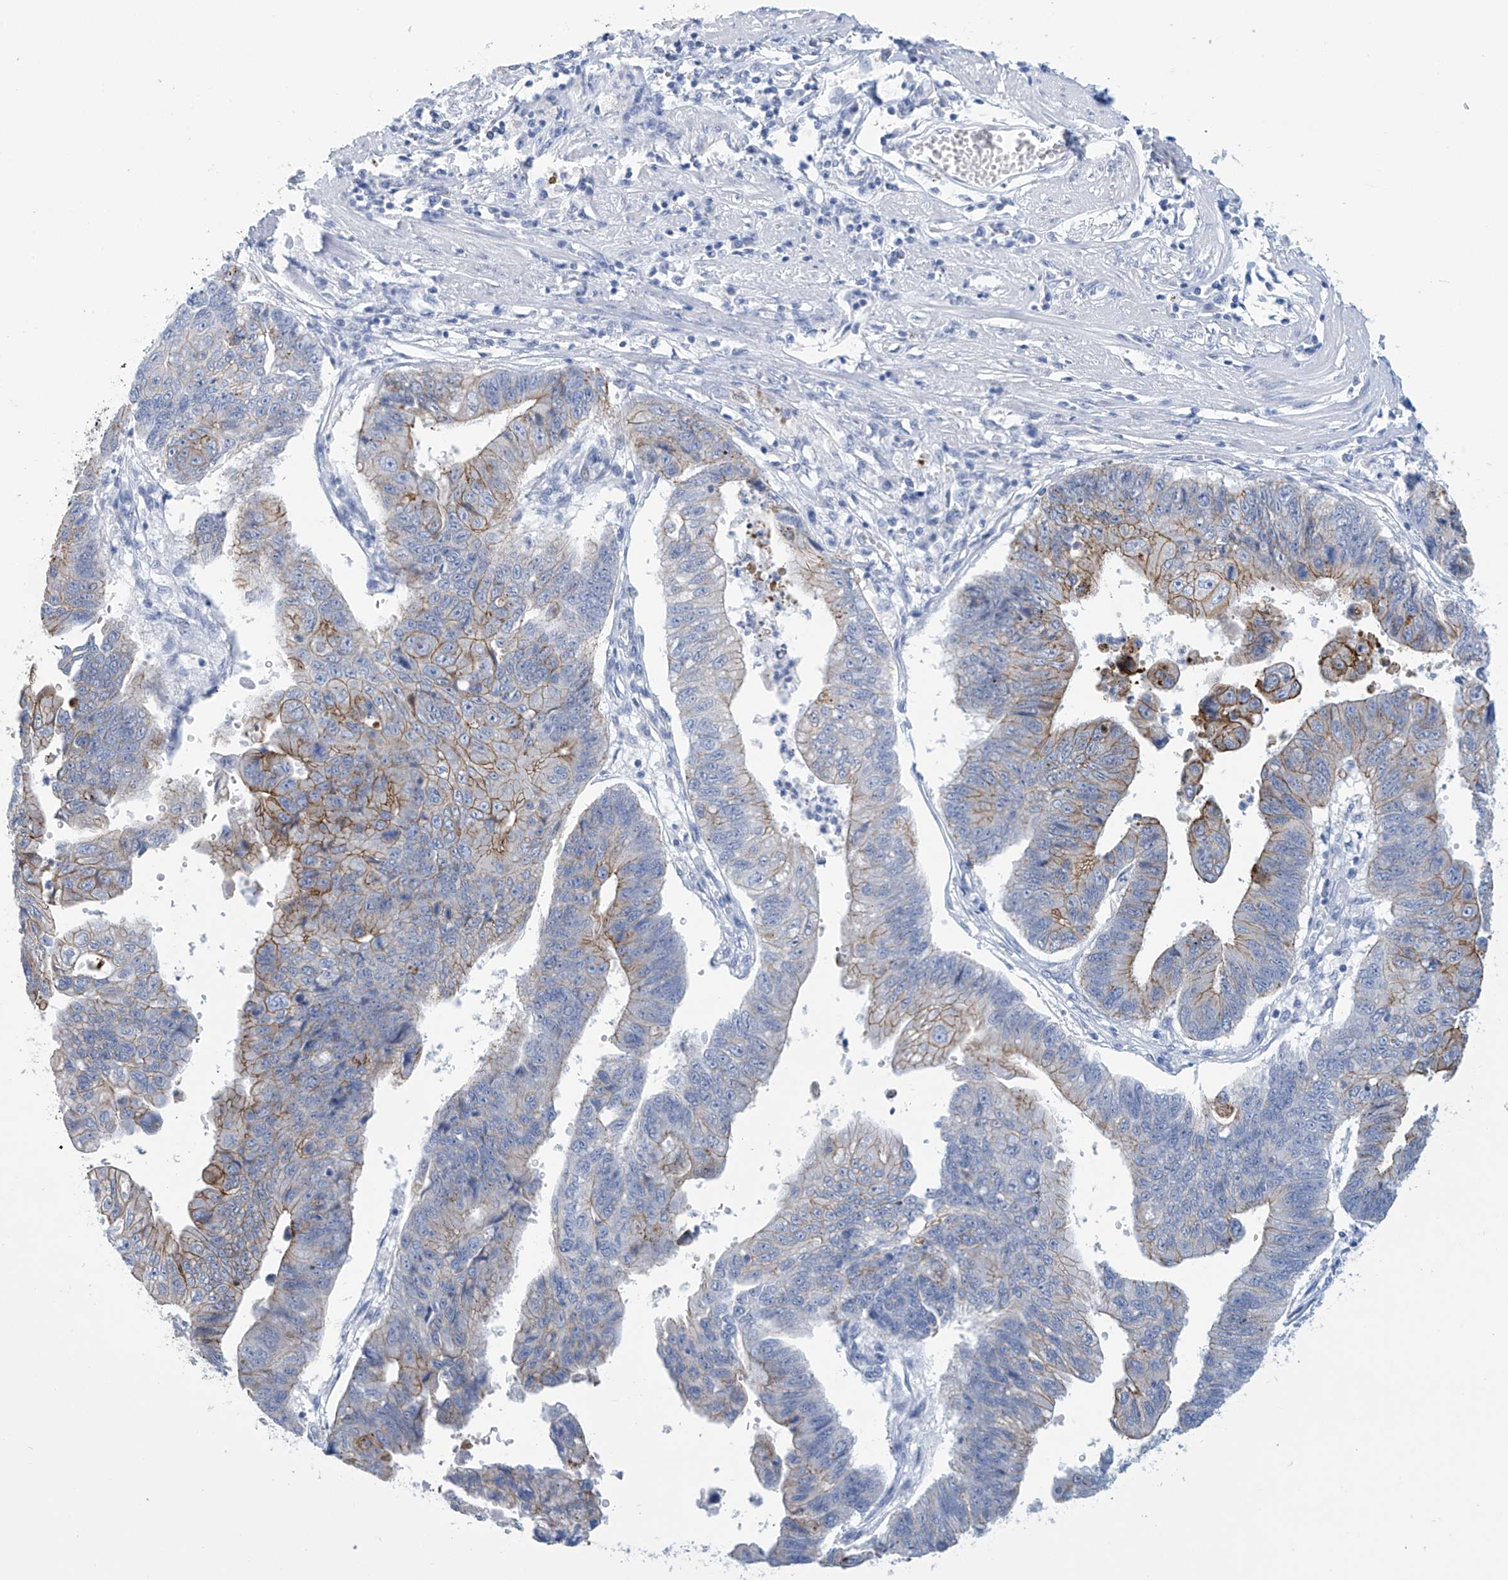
{"staining": {"intensity": "weak", "quantity": "25%-75%", "location": "cytoplasmic/membranous"}, "tissue": "stomach cancer", "cell_type": "Tumor cells", "image_type": "cancer", "snomed": [{"axis": "morphology", "description": "Adenocarcinoma, NOS"}, {"axis": "topography", "description": "Stomach"}], "caption": "Immunohistochemical staining of adenocarcinoma (stomach) demonstrates low levels of weak cytoplasmic/membranous protein expression in approximately 25%-75% of tumor cells.", "gene": "DSP", "patient": {"sex": "male", "age": 59}}